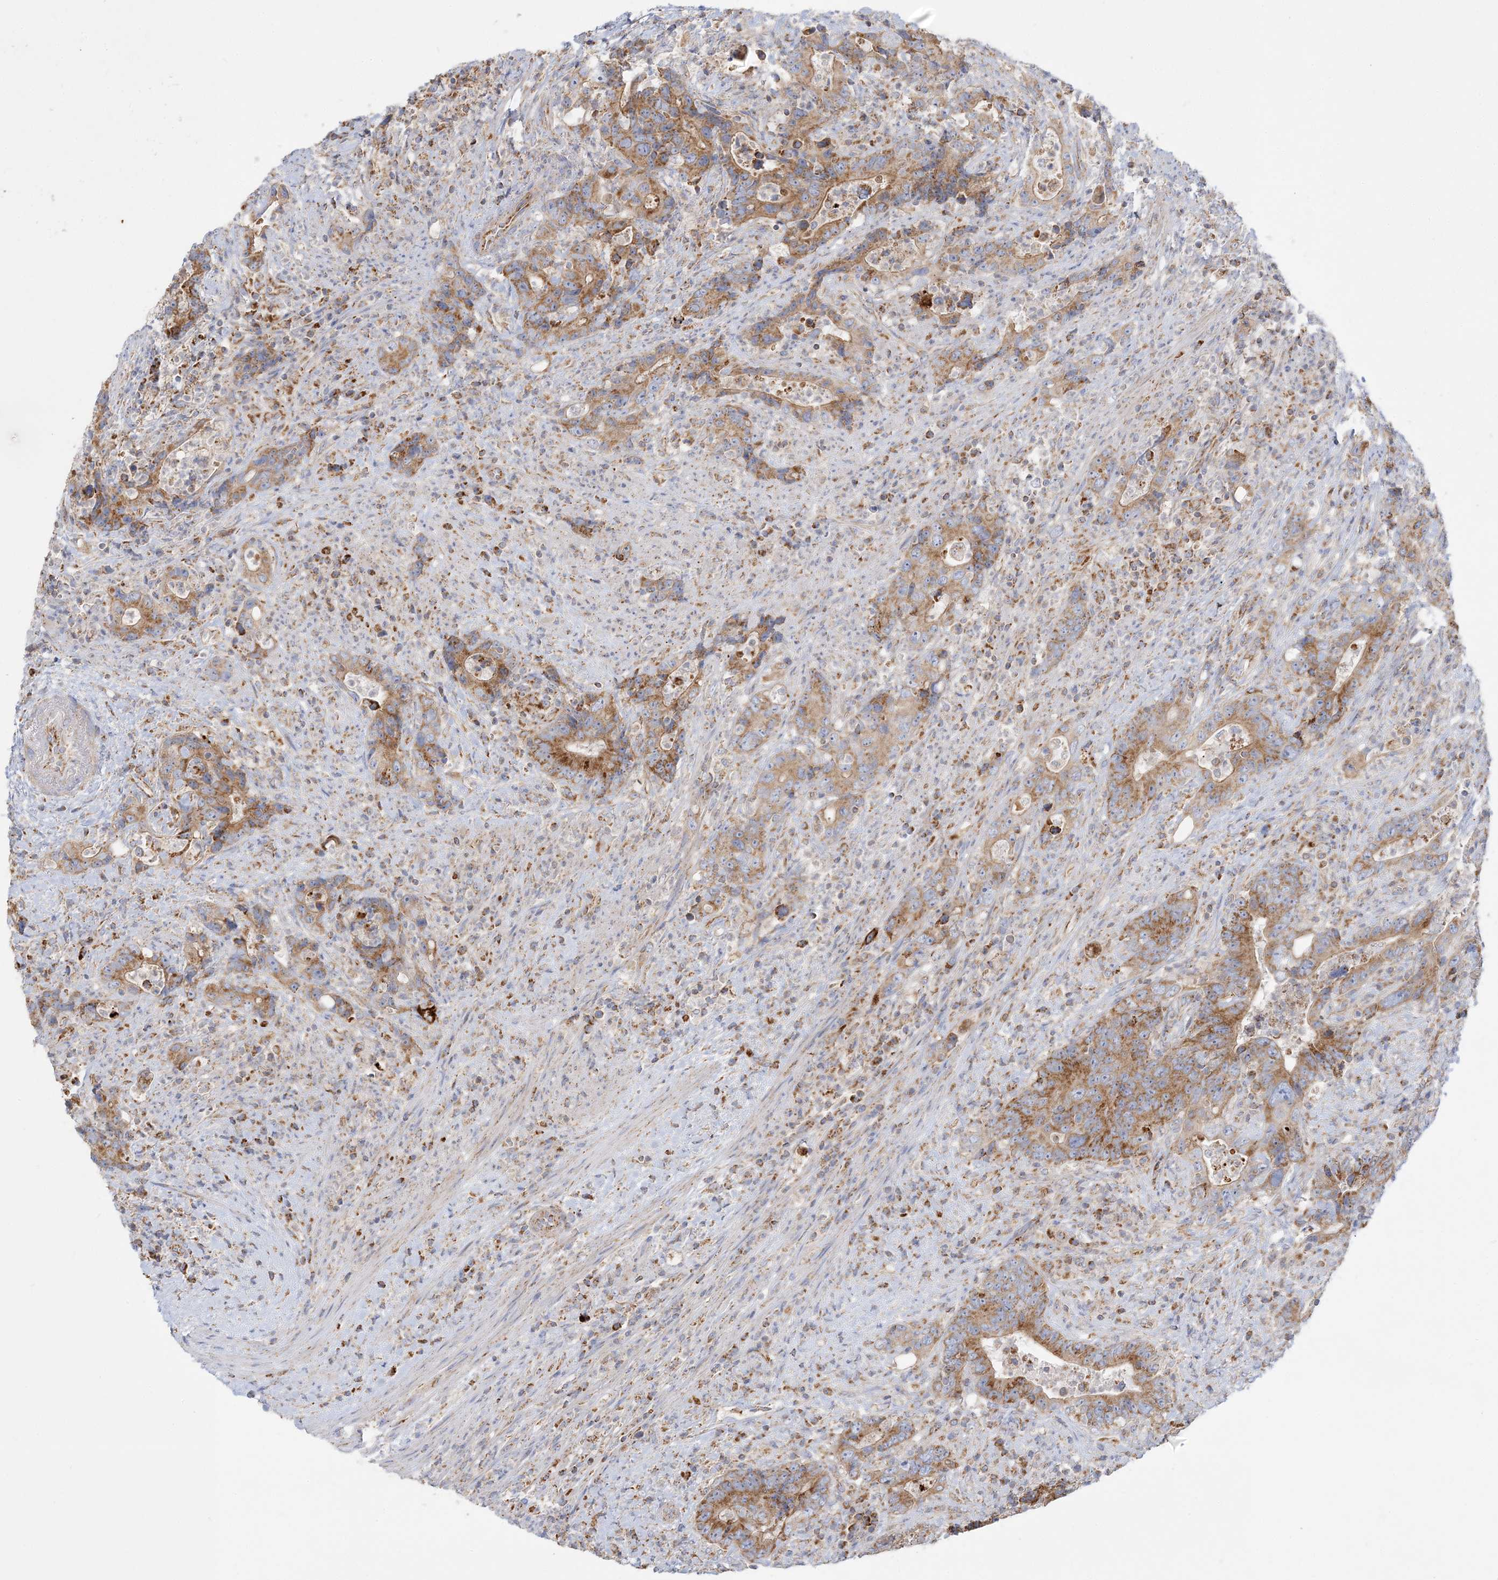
{"staining": {"intensity": "moderate", "quantity": ">75%", "location": "cytoplasmic/membranous"}, "tissue": "colorectal cancer", "cell_type": "Tumor cells", "image_type": "cancer", "snomed": [{"axis": "morphology", "description": "Adenocarcinoma, NOS"}, {"axis": "topography", "description": "Colon"}], "caption": "Protein expression analysis of human colorectal cancer reveals moderate cytoplasmic/membranous staining in approximately >75% of tumor cells. Using DAB (3,3'-diaminobenzidine) (brown) and hematoxylin (blue) stains, captured at high magnification using brightfield microscopy.", "gene": "TBC1D14", "patient": {"sex": "female", "age": 75}}